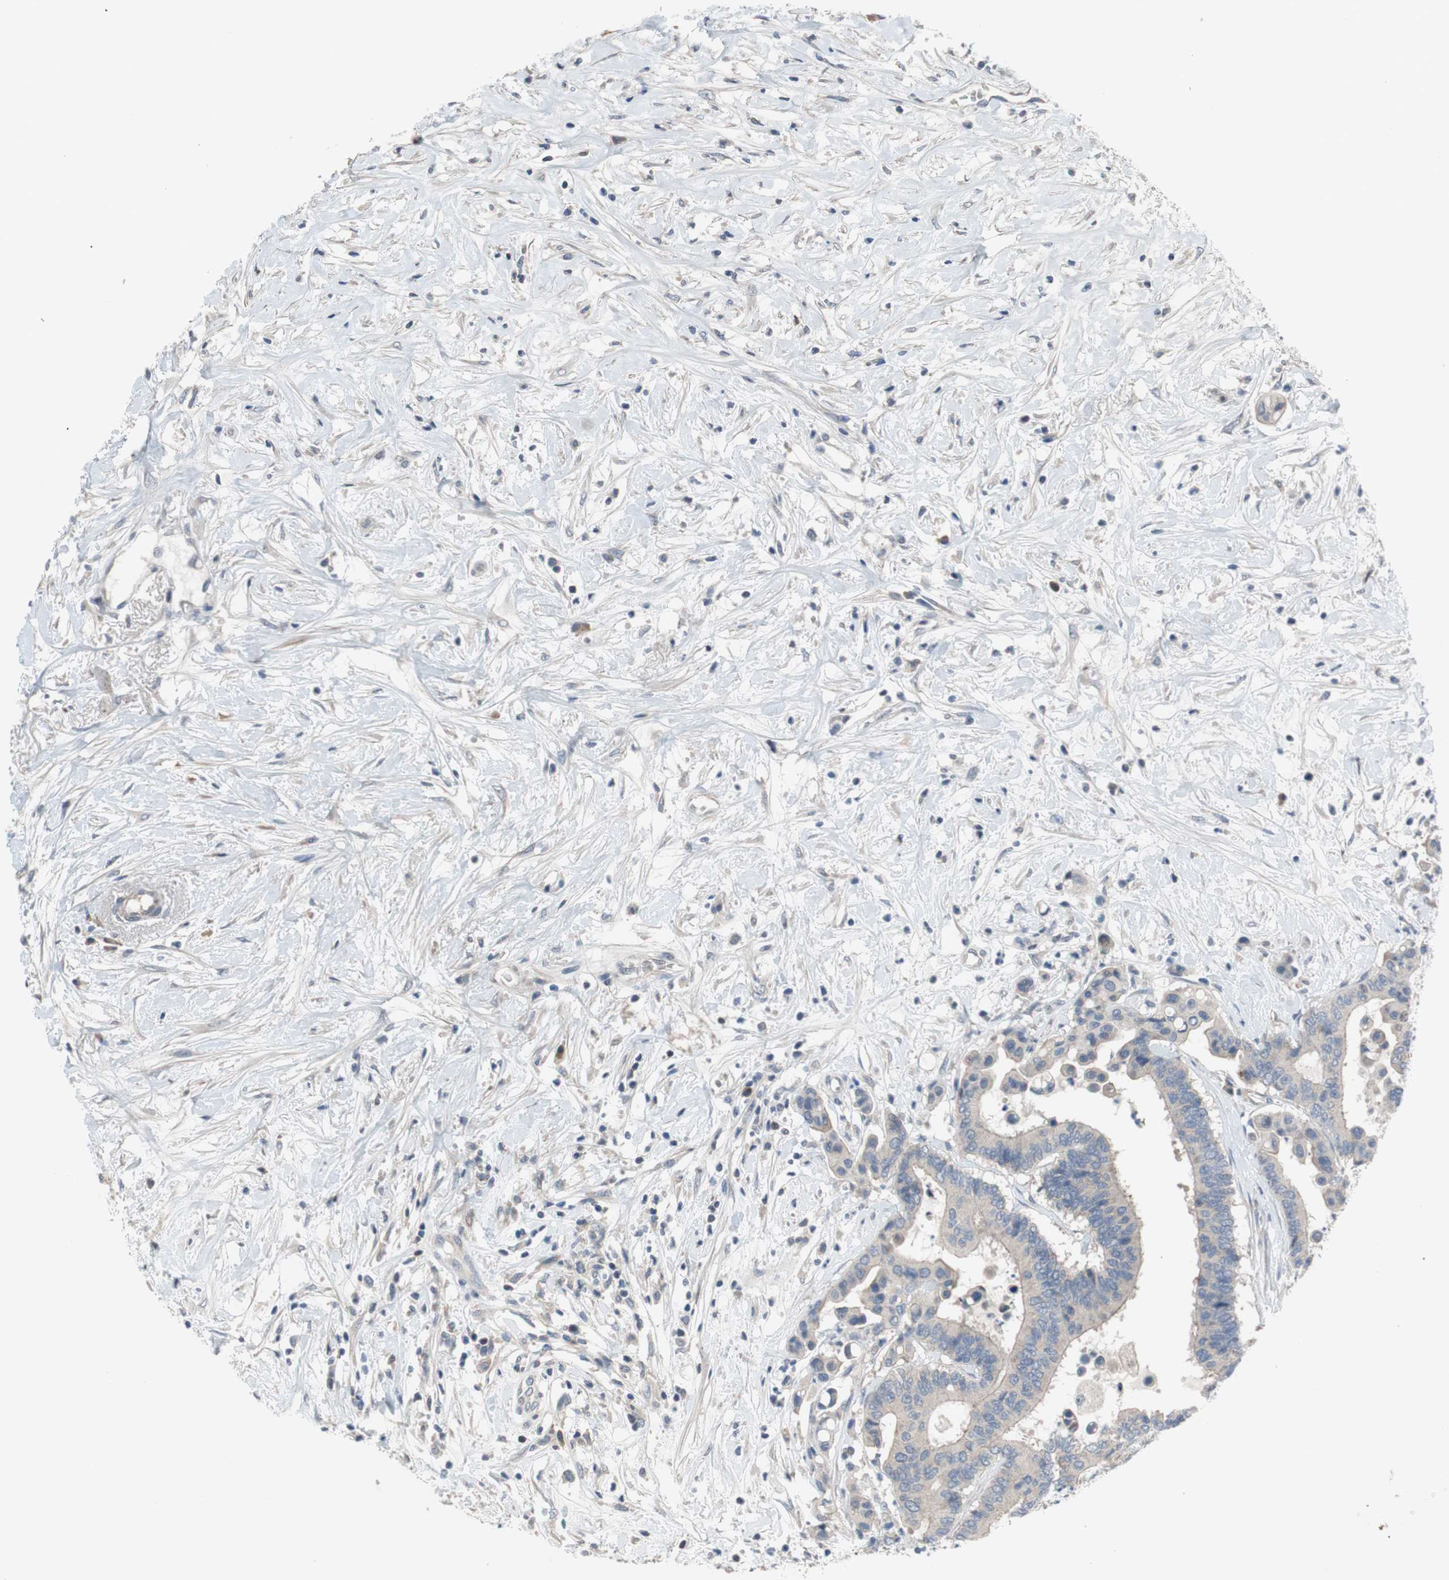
{"staining": {"intensity": "negative", "quantity": "none", "location": "none"}, "tissue": "colorectal cancer", "cell_type": "Tumor cells", "image_type": "cancer", "snomed": [{"axis": "morphology", "description": "Normal tissue, NOS"}, {"axis": "morphology", "description": "Adenocarcinoma, NOS"}, {"axis": "topography", "description": "Colon"}], "caption": "The histopathology image shows no staining of tumor cells in colorectal cancer. (DAB IHC visualized using brightfield microscopy, high magnification).", "gene": "TACR3", "patient": {"sex": "male", "age": 82}}